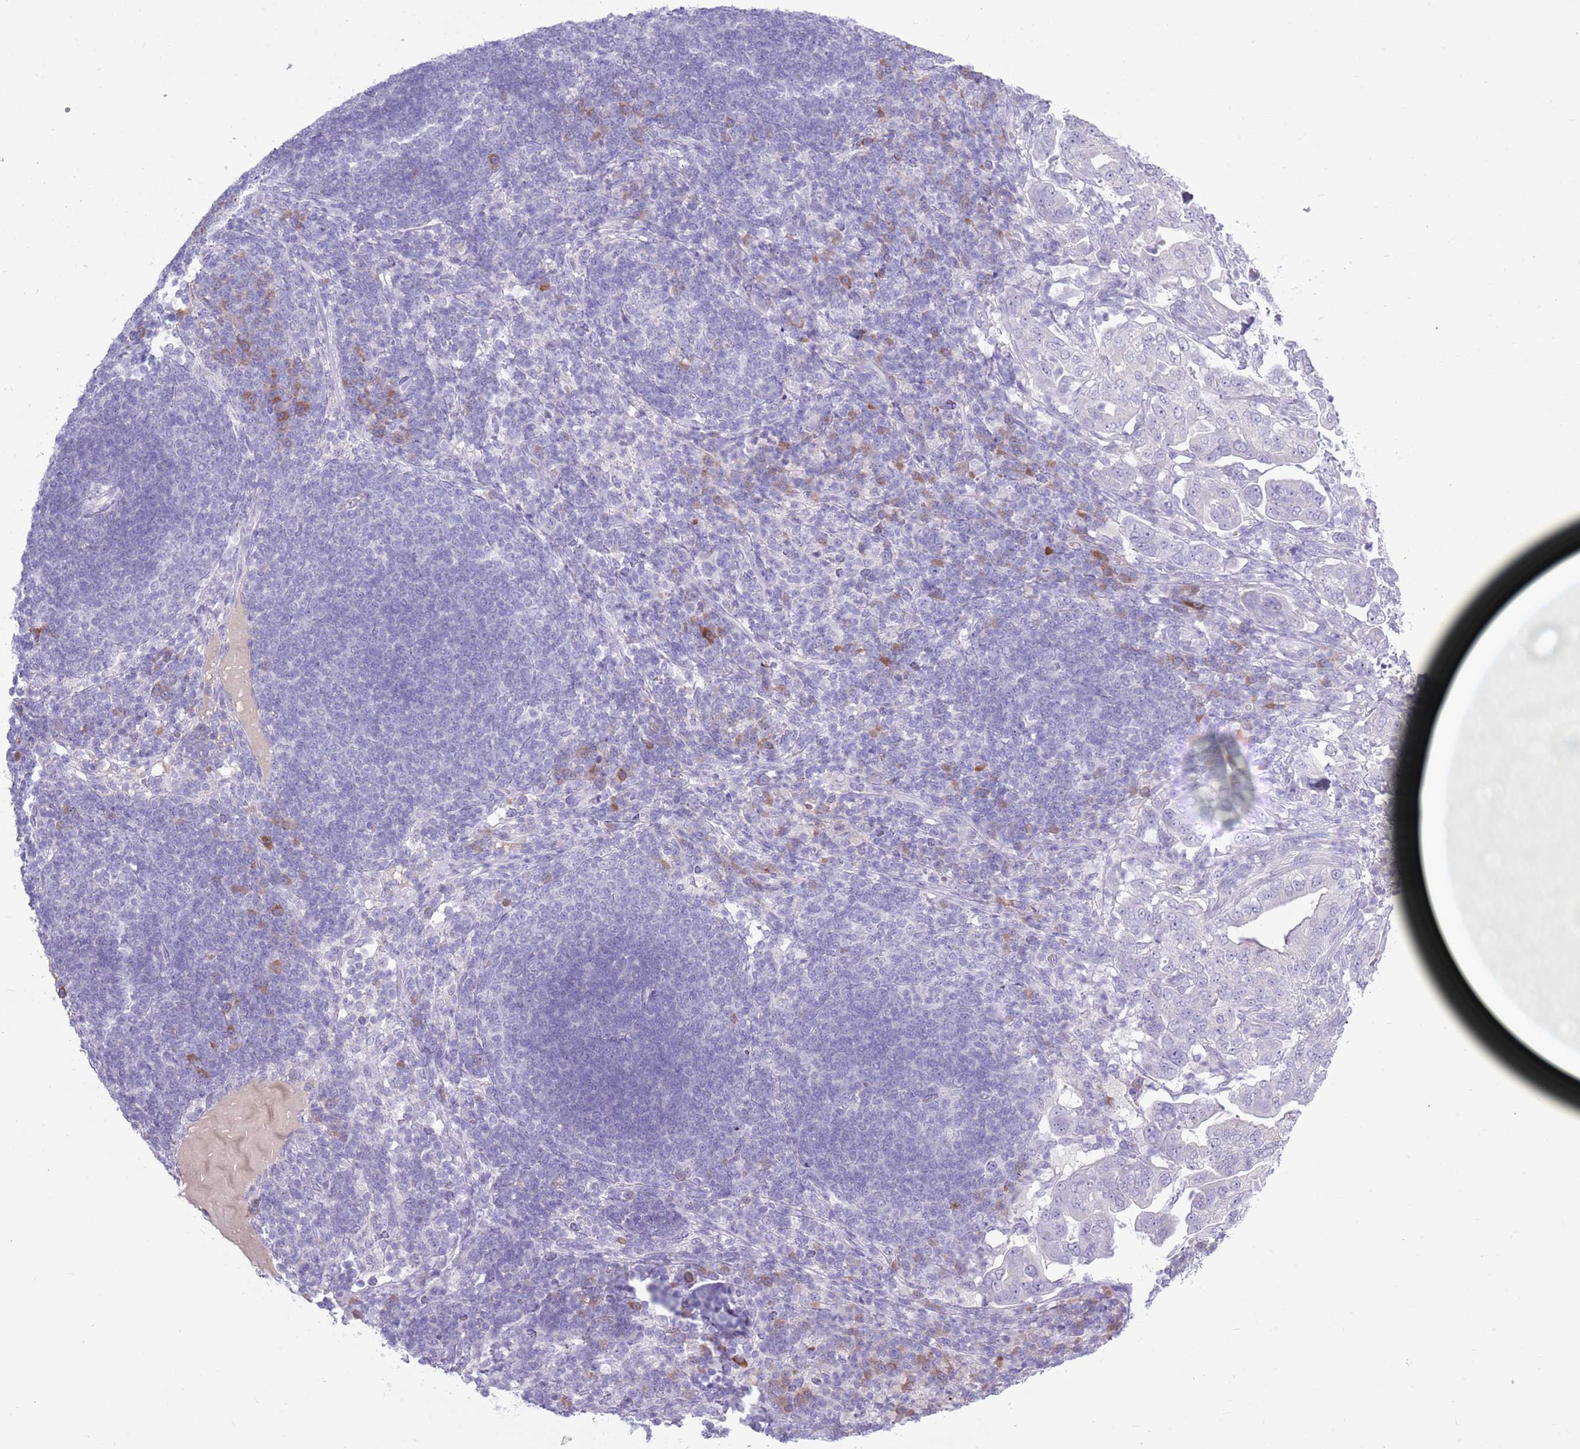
{"staining": {"intensity": "negative", "quantity": "none", "location": "none"}, "tissue": "pancreatic cancer", "cell_type": "Tumor cells", "image_type": "cancer", "snomed": [{"axis": "morphology", "description": "Normal tissue, NOS"}, {"axis": "morphology", "description": "Adenocarcinoma, NOS"}, {"axis": "topography", "description": "Lymph node"}, {"axis": "topography", "description": "Pancreas"}], "caption": "Human pancreatic cancer stained for a protein using immunohistochemistry displays no staining in tumor cells.", "gene": "ZNF425", "patient": {"sex": "female", "age": 67}}